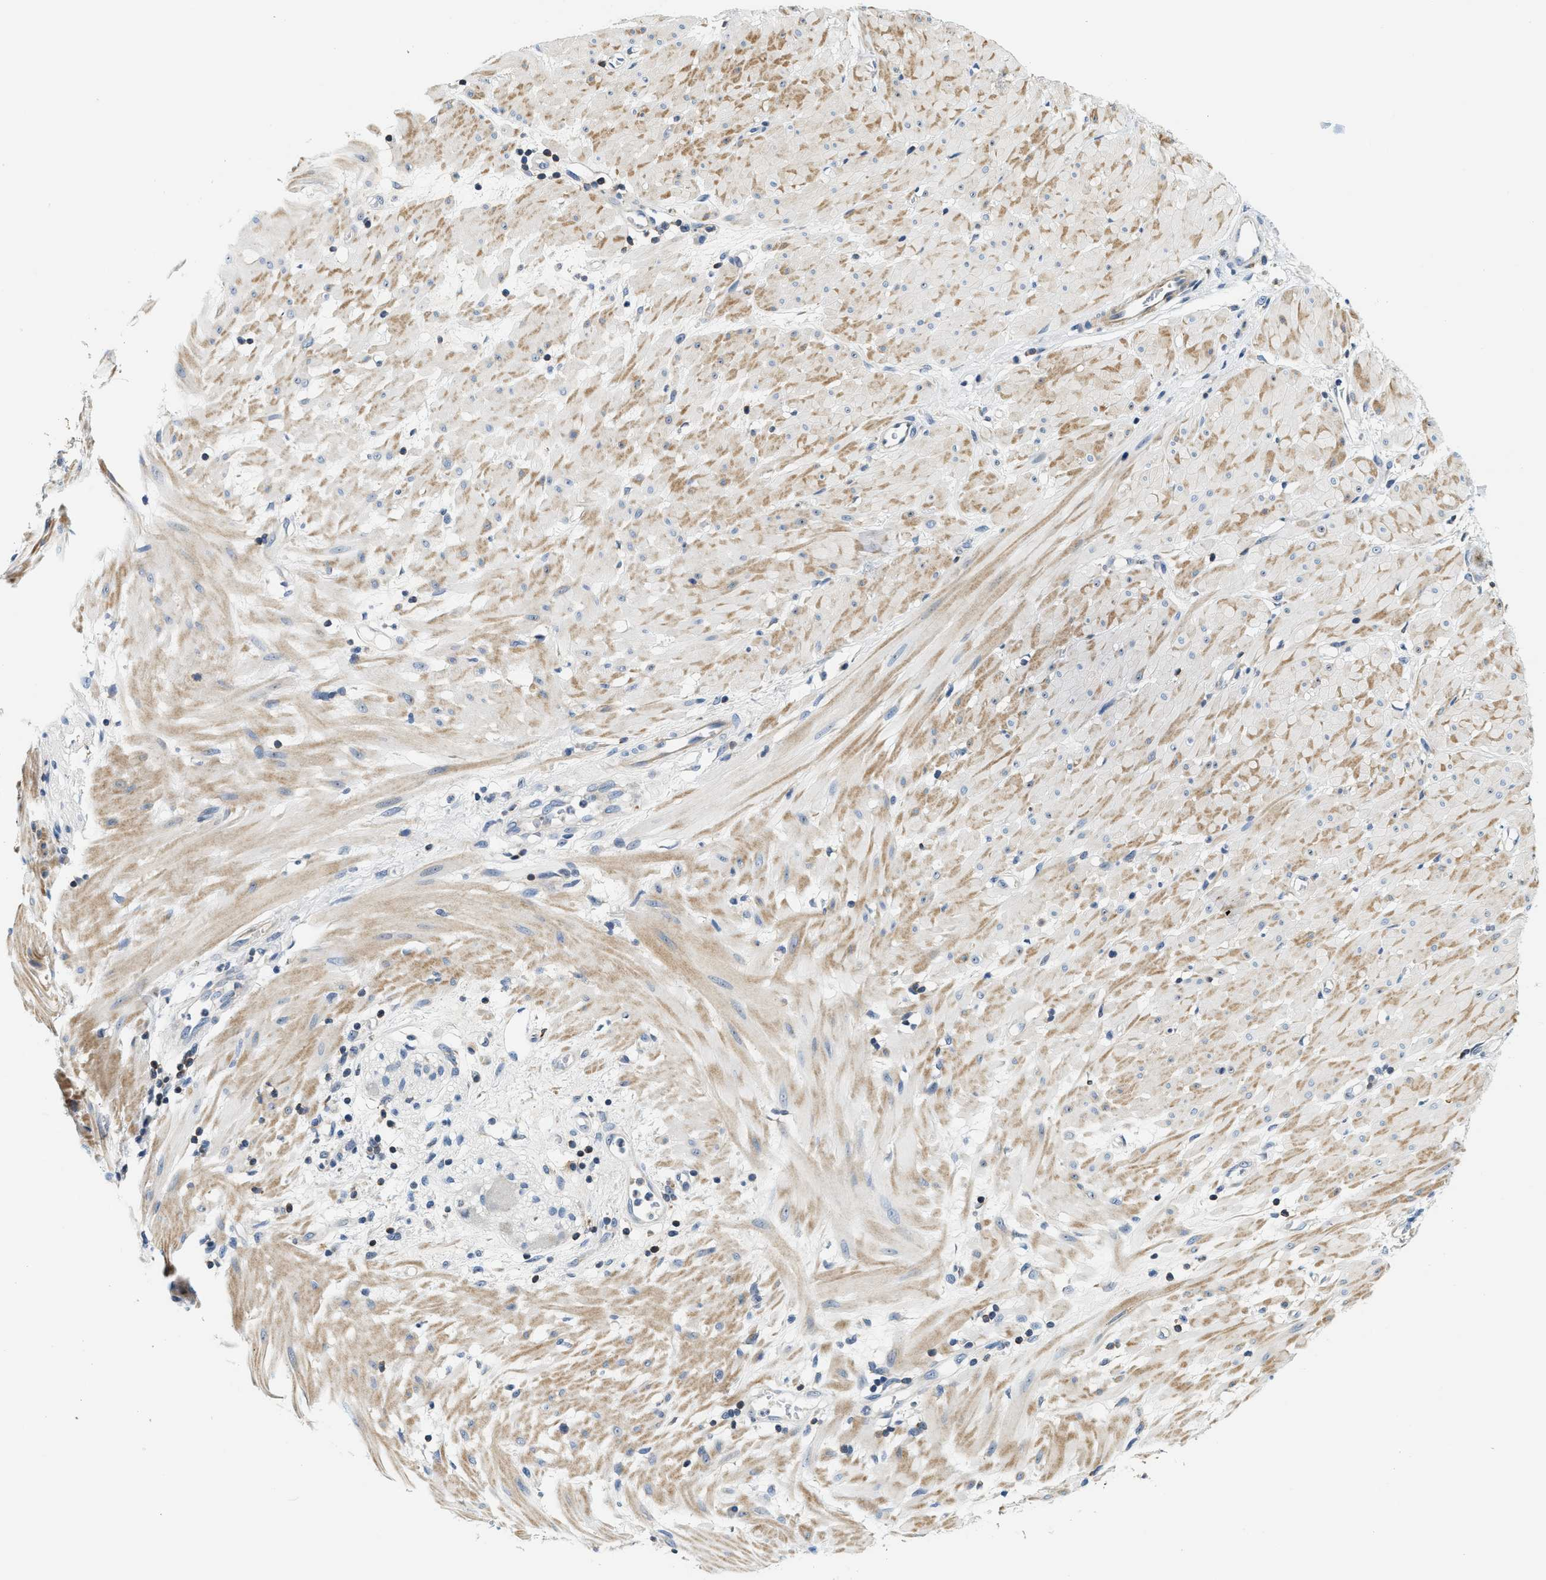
{"staining": {"intensity": "negative", "quantity": "none", "location": "none"}, "tissue": "stomach cancer", "cell_type": "Tumor cells", "image_type": "cancer", "snomed": [{"axis": "morphology", "description": "Adenocarcinoma, NOS"}, {"axis": "topography", "description": "Stomach"}, {"axis": "topography", "description": "Stomach, lower"}], "caption": "IHC micrograph of human stomach adenocarcinoma stained for a protein (brown), which demonstrates no positivity in tumor cells. (Brightfield microscopy of DAB (3,3'-diaminobenzidine) immunohistochemistry at high magnification).", "gene": "SAMD9", "patient": {"sex": "female", "age": 48}}